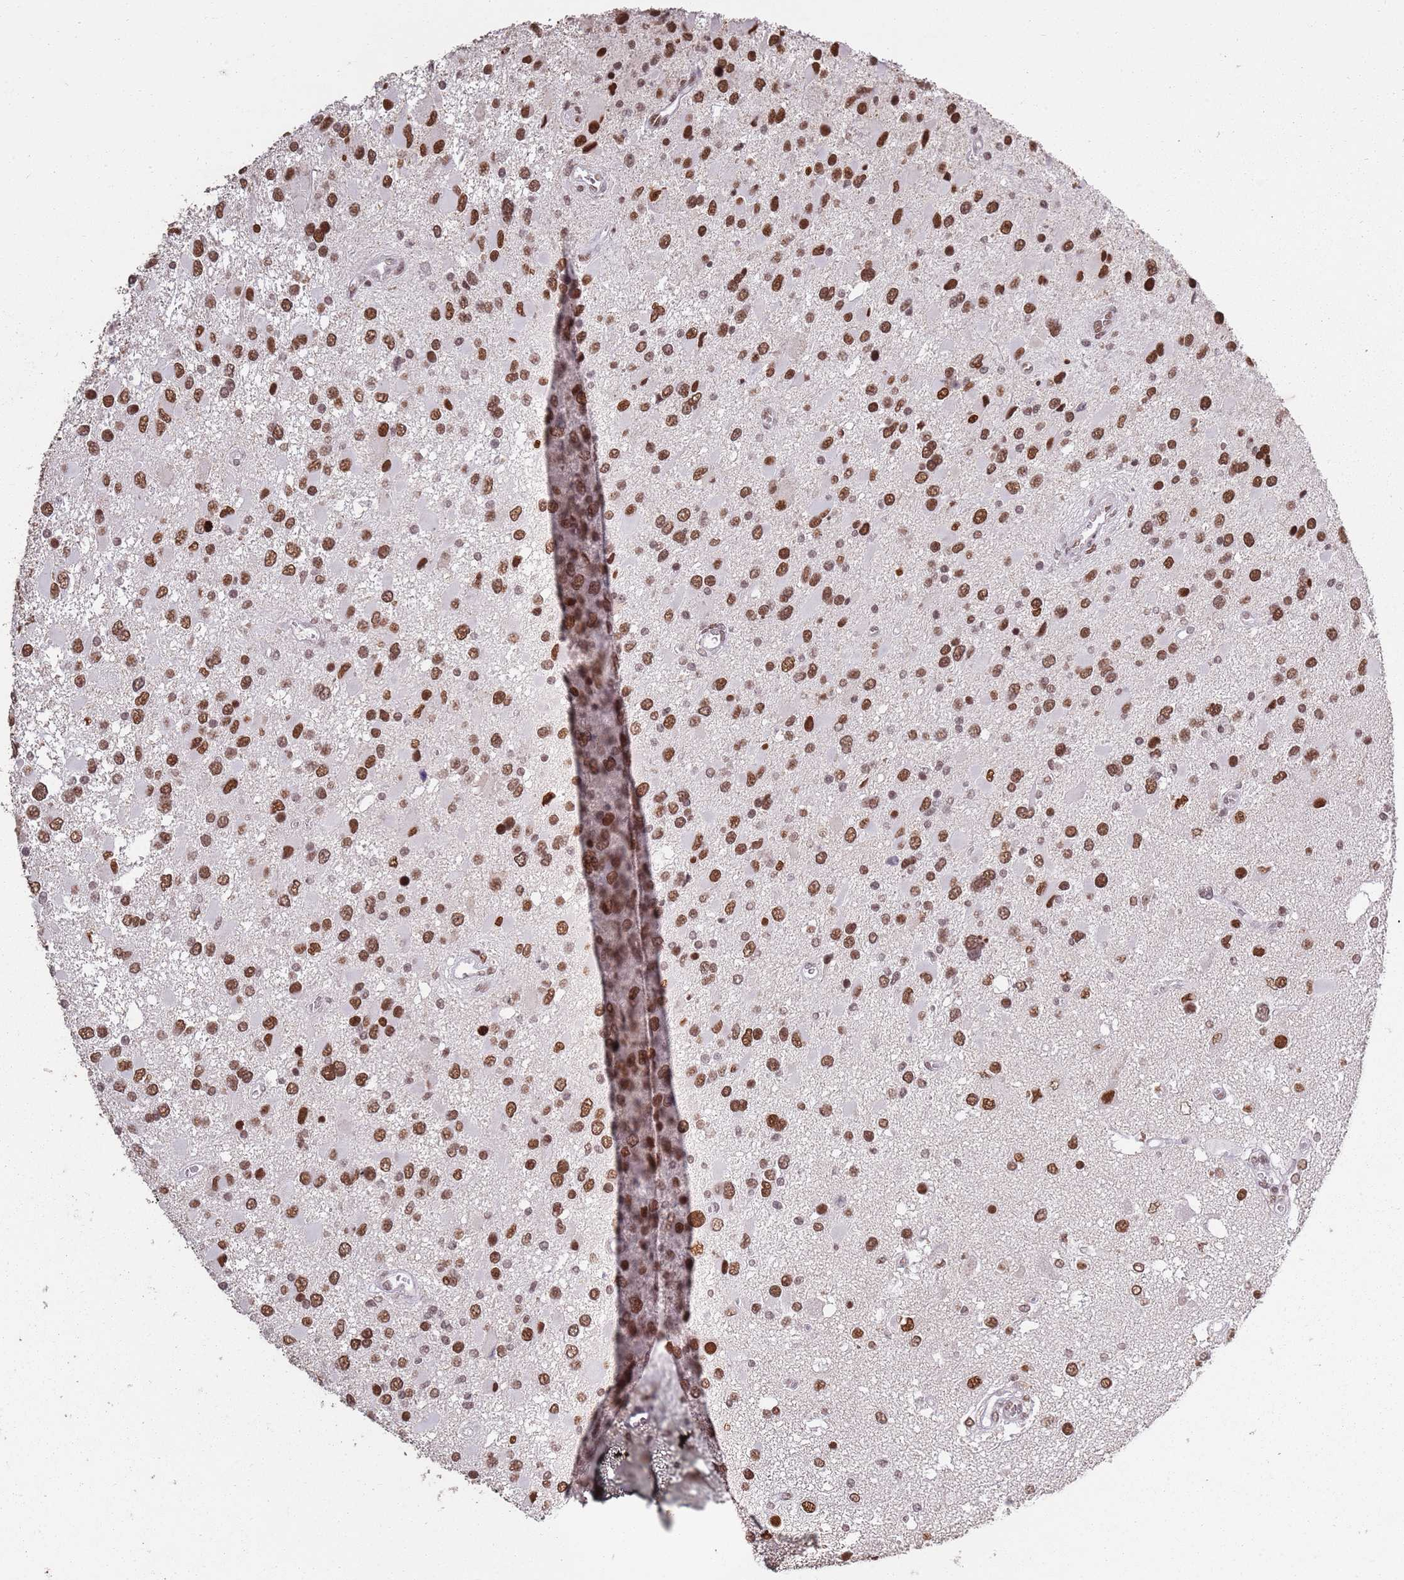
{"staining": {"intensity": "strong", "quantity": ">75%", "location": "nuclear"}, "tissue": "glioma", "cell_type": "Tumor cells", "image_type": "cancer", "snomed": [{"axis": "morphology", "description": "Glioma, malignant, High grade"}, {"axis": "topography", "description": "Brain"}], "caption": "Brown immunohistochemical staining in human glioma demonstrates strong nuclear positivity in approximately >75% of tumor cells.", "gene": "ARL14EP", "patient": {"sex": "male", "age": 53}}